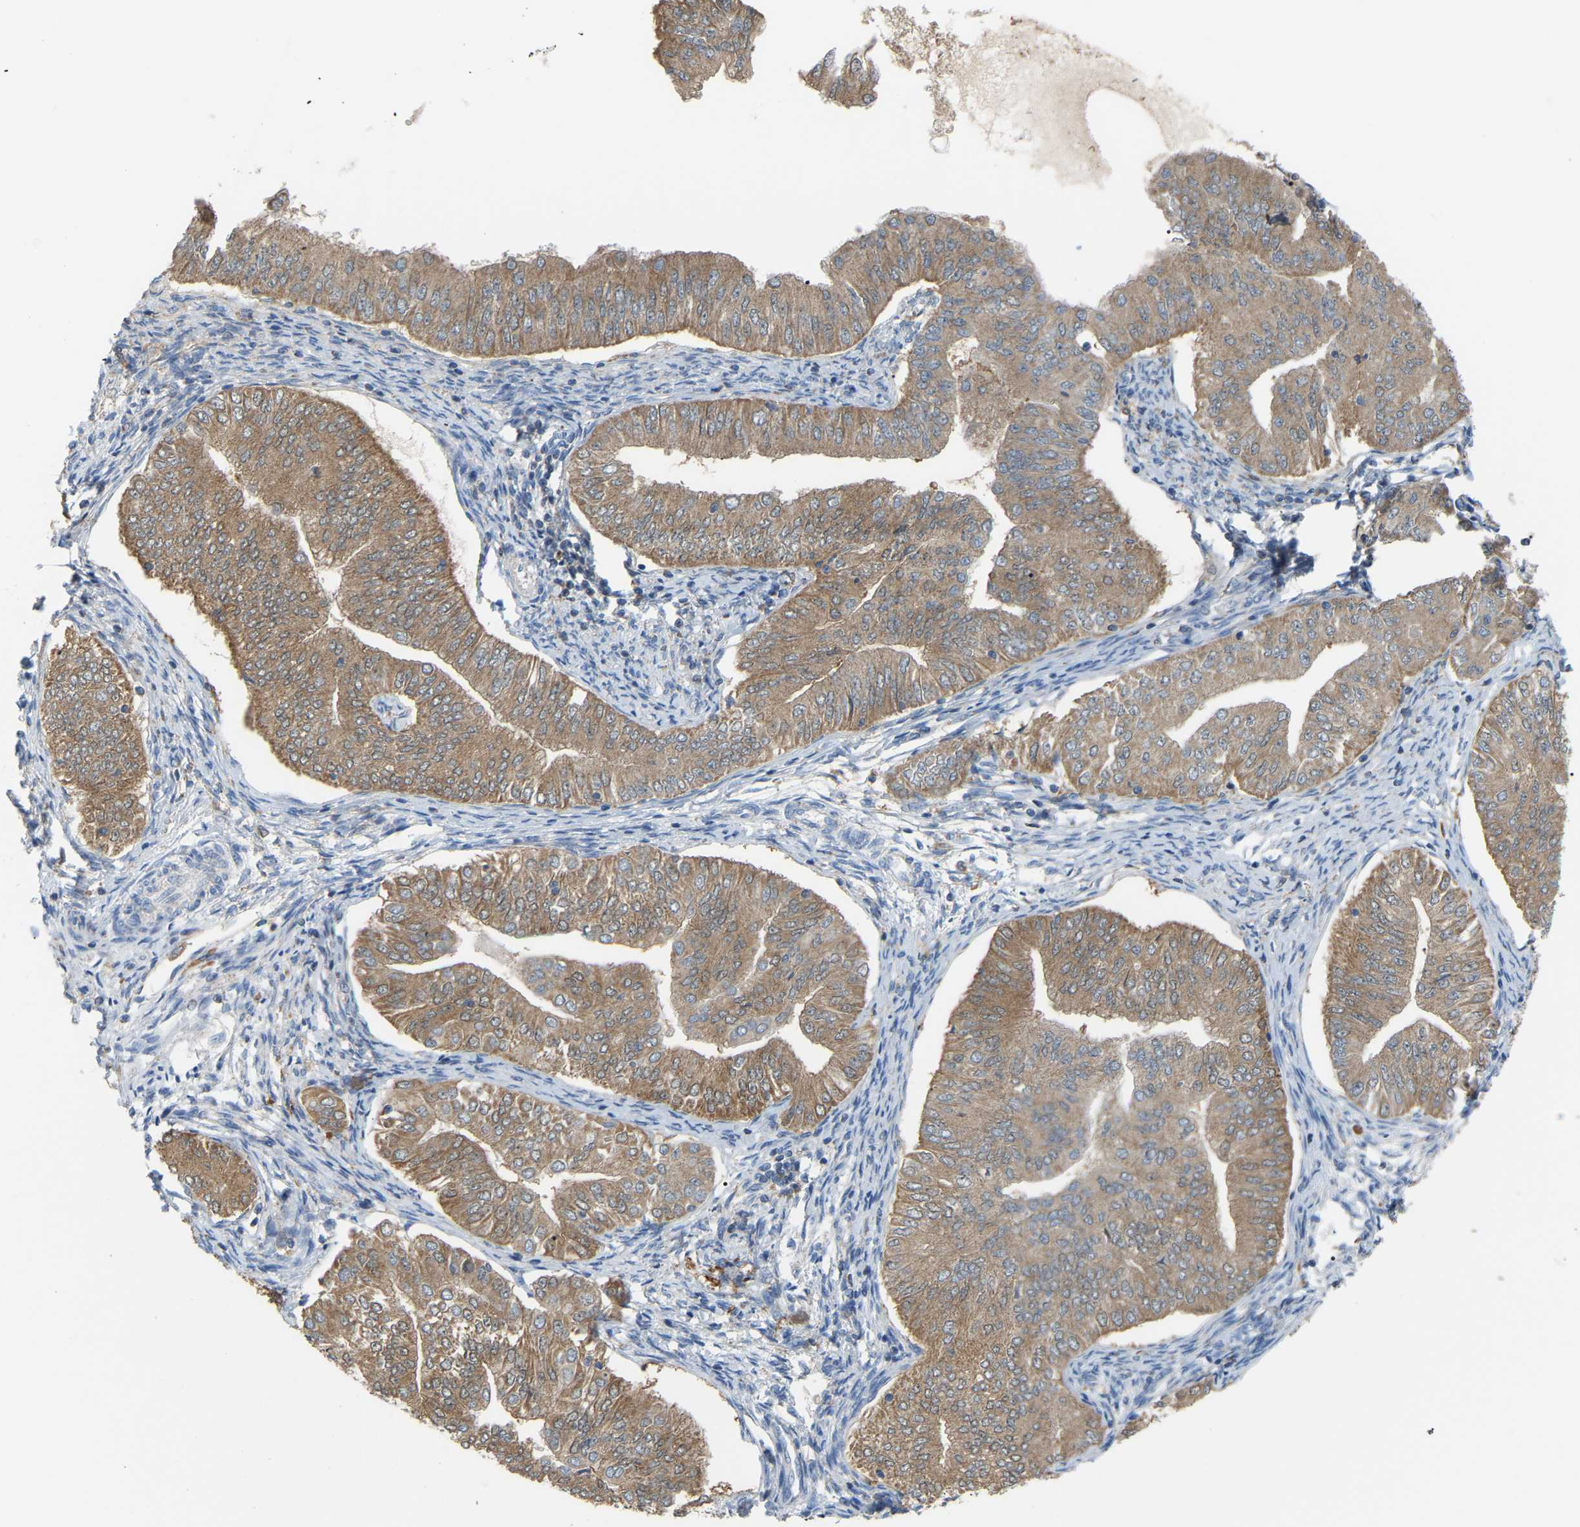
{"staining": {"intensity": "moderate", "quantity": ">75%", "location": "cytoplasmic/membranous"}, "tissue": "endometrial cancer", "cell_type": "Tumor cells", "image_type": "cancer", "snomed": [{"axis": "morphology", "description": "Normal tissue, NOS"}, {"axis": "morphology", "description": "Adenocarcinoma, NOS"}, {"axis": "topography", "description": "Endometrium"}], "caption": "Adenocarcinoma (endometrial) stained with a brown dye reveals moderate cytoplasmic/membranous positive positivity in approximately >75% of tumor cells.", "gene": "CROT", "patient": {"sex": "female", "age": 53}}